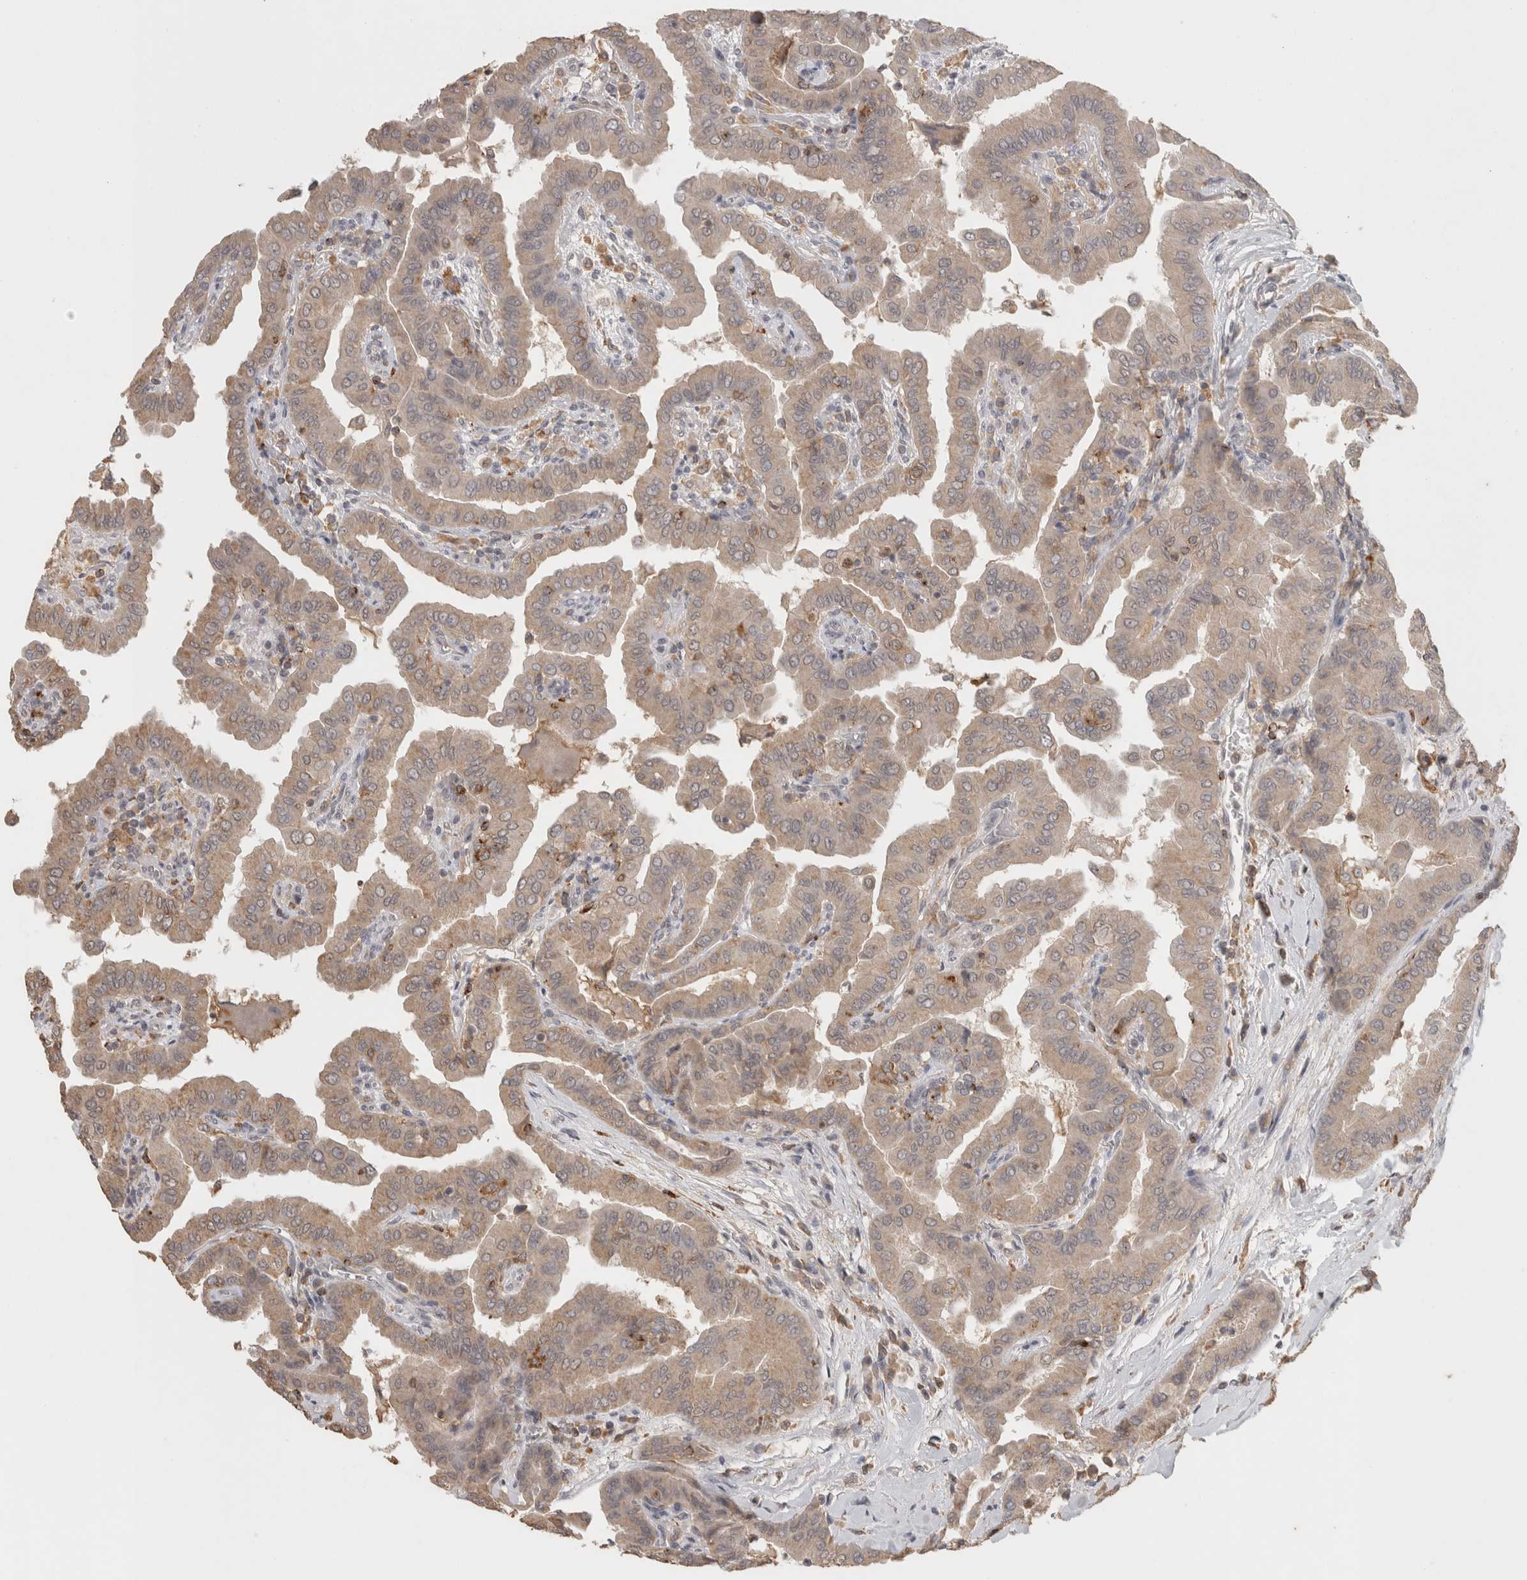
{"staining": {"intensity": "weak", "quantity": "25%-75%", "location": "cytoplasmic/membranous"}, "tissue": "thyroid cancer", "cell_type": "Tumor cells", "image_type": "cancer", "snomed": [{"axis": "morphology", "description": "Papillary adenocarcinoma, NOS"}, {"axis": "topography", "description": "Thyroid gland"}], "caption": "Approximately 25%-75% of tumor cells in human papillary adenocarcinoma (thyroid) demonstrate weak cytoplasmic/membranous protein expression as visualized by brown immunohistochemical staining.", "gene": "HAVCR2", "patient": {"sex": "male", "age": 33}}